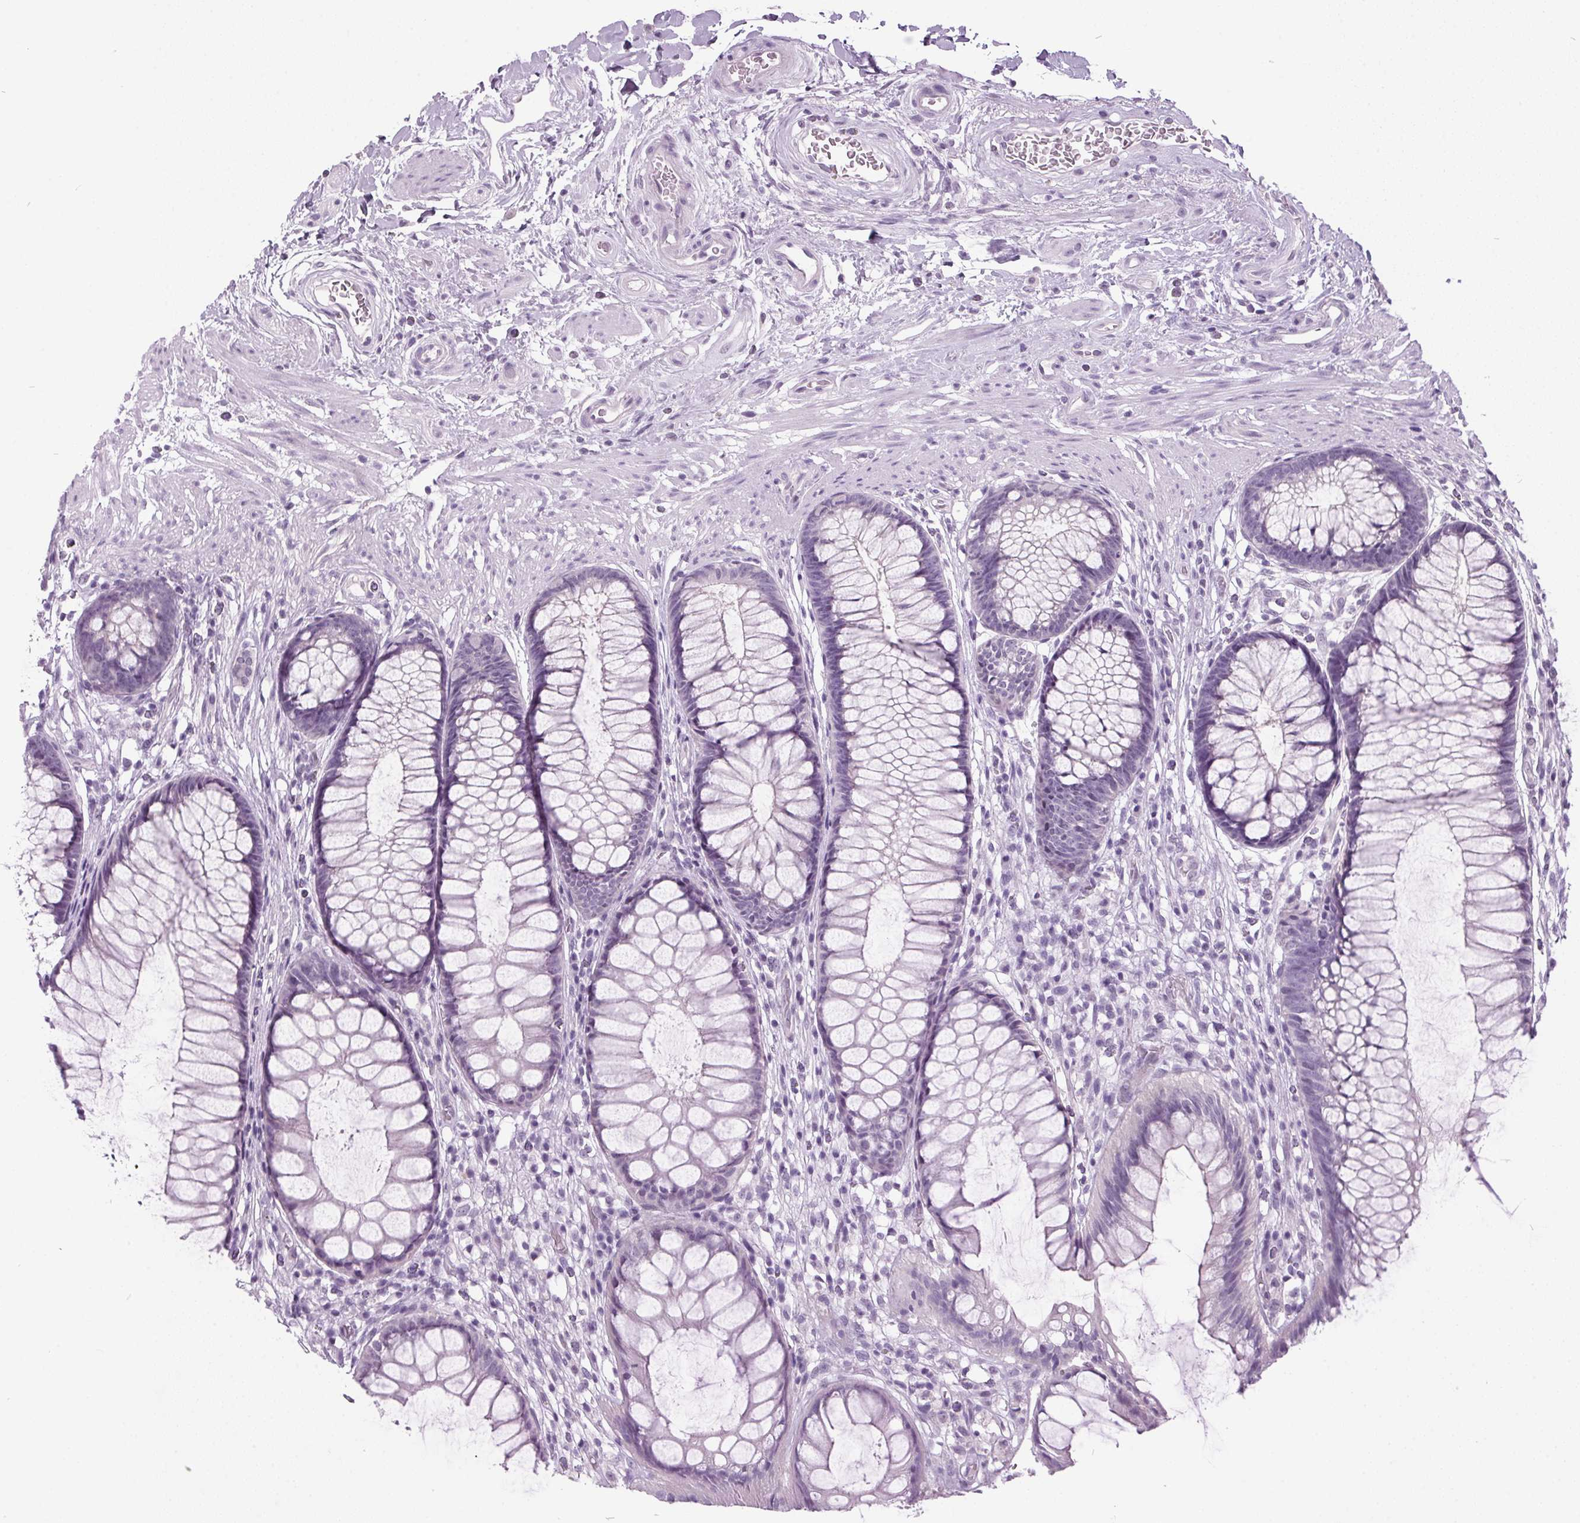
{"staining": {"intensity": "negative", "quantity": "none", "location": "none"}, "tissue": "rectum", "cell_type": "Glandular cells", "image_type": "normal", "snomed": [{"axis": "morphology", "description": "Normal tissue, NOS"}, {"axis": "topography", "description": "Smooth muscle"}, {"axis": "topography", "description": "Rectum"}], "caption": "Immunohistochemistry (IHC) photomicrograph of unremarkable human rectum stained for a protein (brown), which reveals no positivity in glandular cells. (IHC, brightfield microscopy, high magnification).", "gene": "ODAD2", "patient": {"sex": "male", "age": 53}}